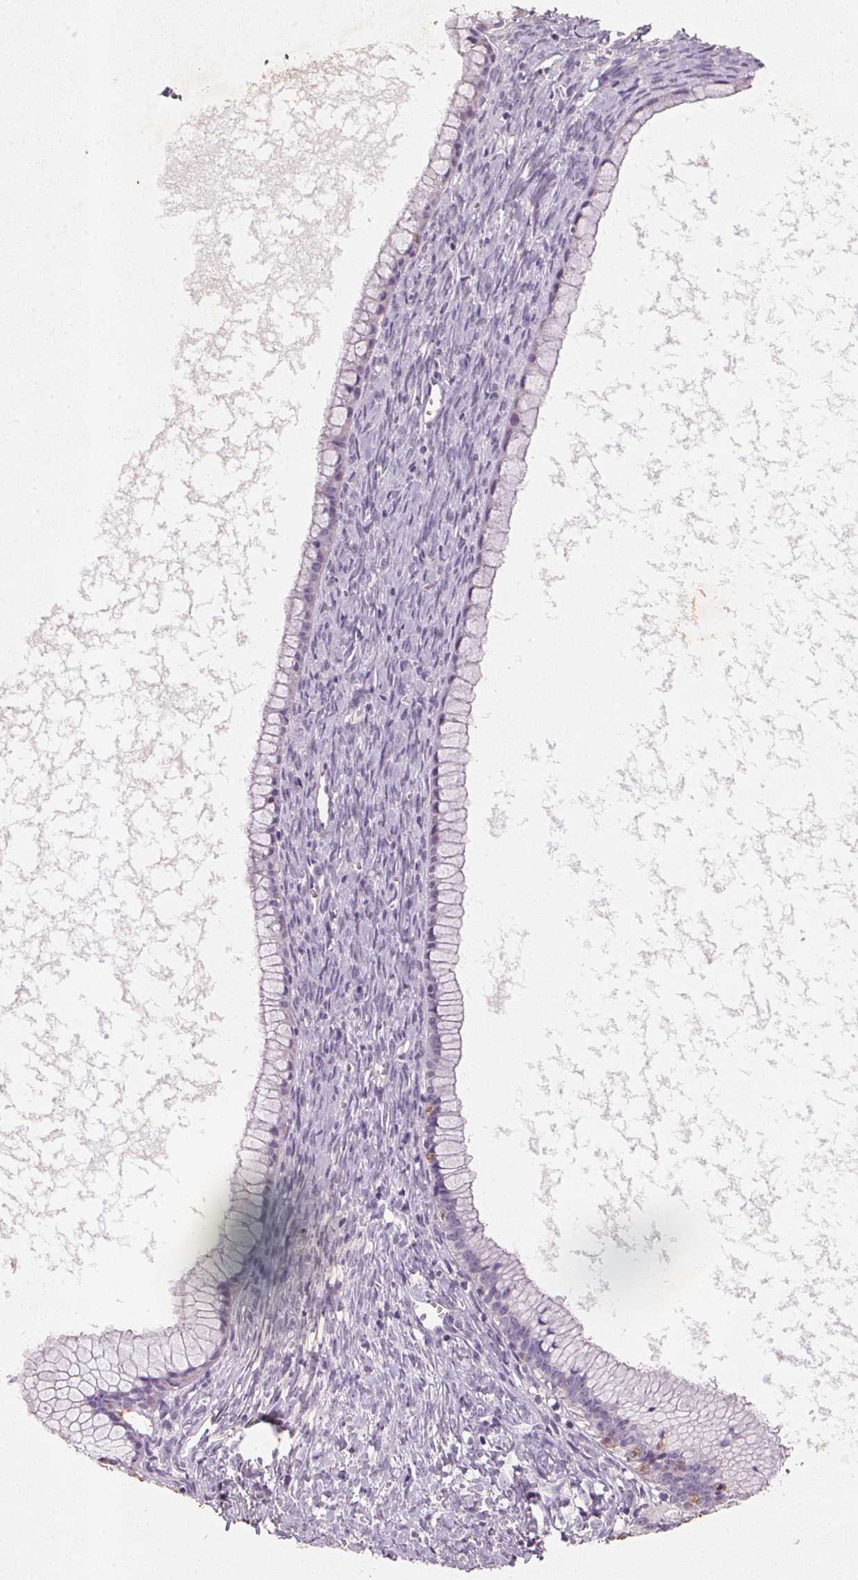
{"staining": {"intensity": "negative", "quantity": "none", "location": "none"}, "tissue": "ovarian cancer", "cell_type": "Tumor cells", "image_type": "cancer", "snomed": [{"axis": "morphology", "description": "Cystadenocarcinoma, mucinous, NOS"}, {"axis": "topography", "description": "Ovary"}], "caption": "An immunohistochemistry (IHC) photomicrograph of ovarian cancer is shown. There is no staining in tumor cells of ovarian cancer.", "gene": "CXCL5", "patient": {"sex": "female", "age": 41}}